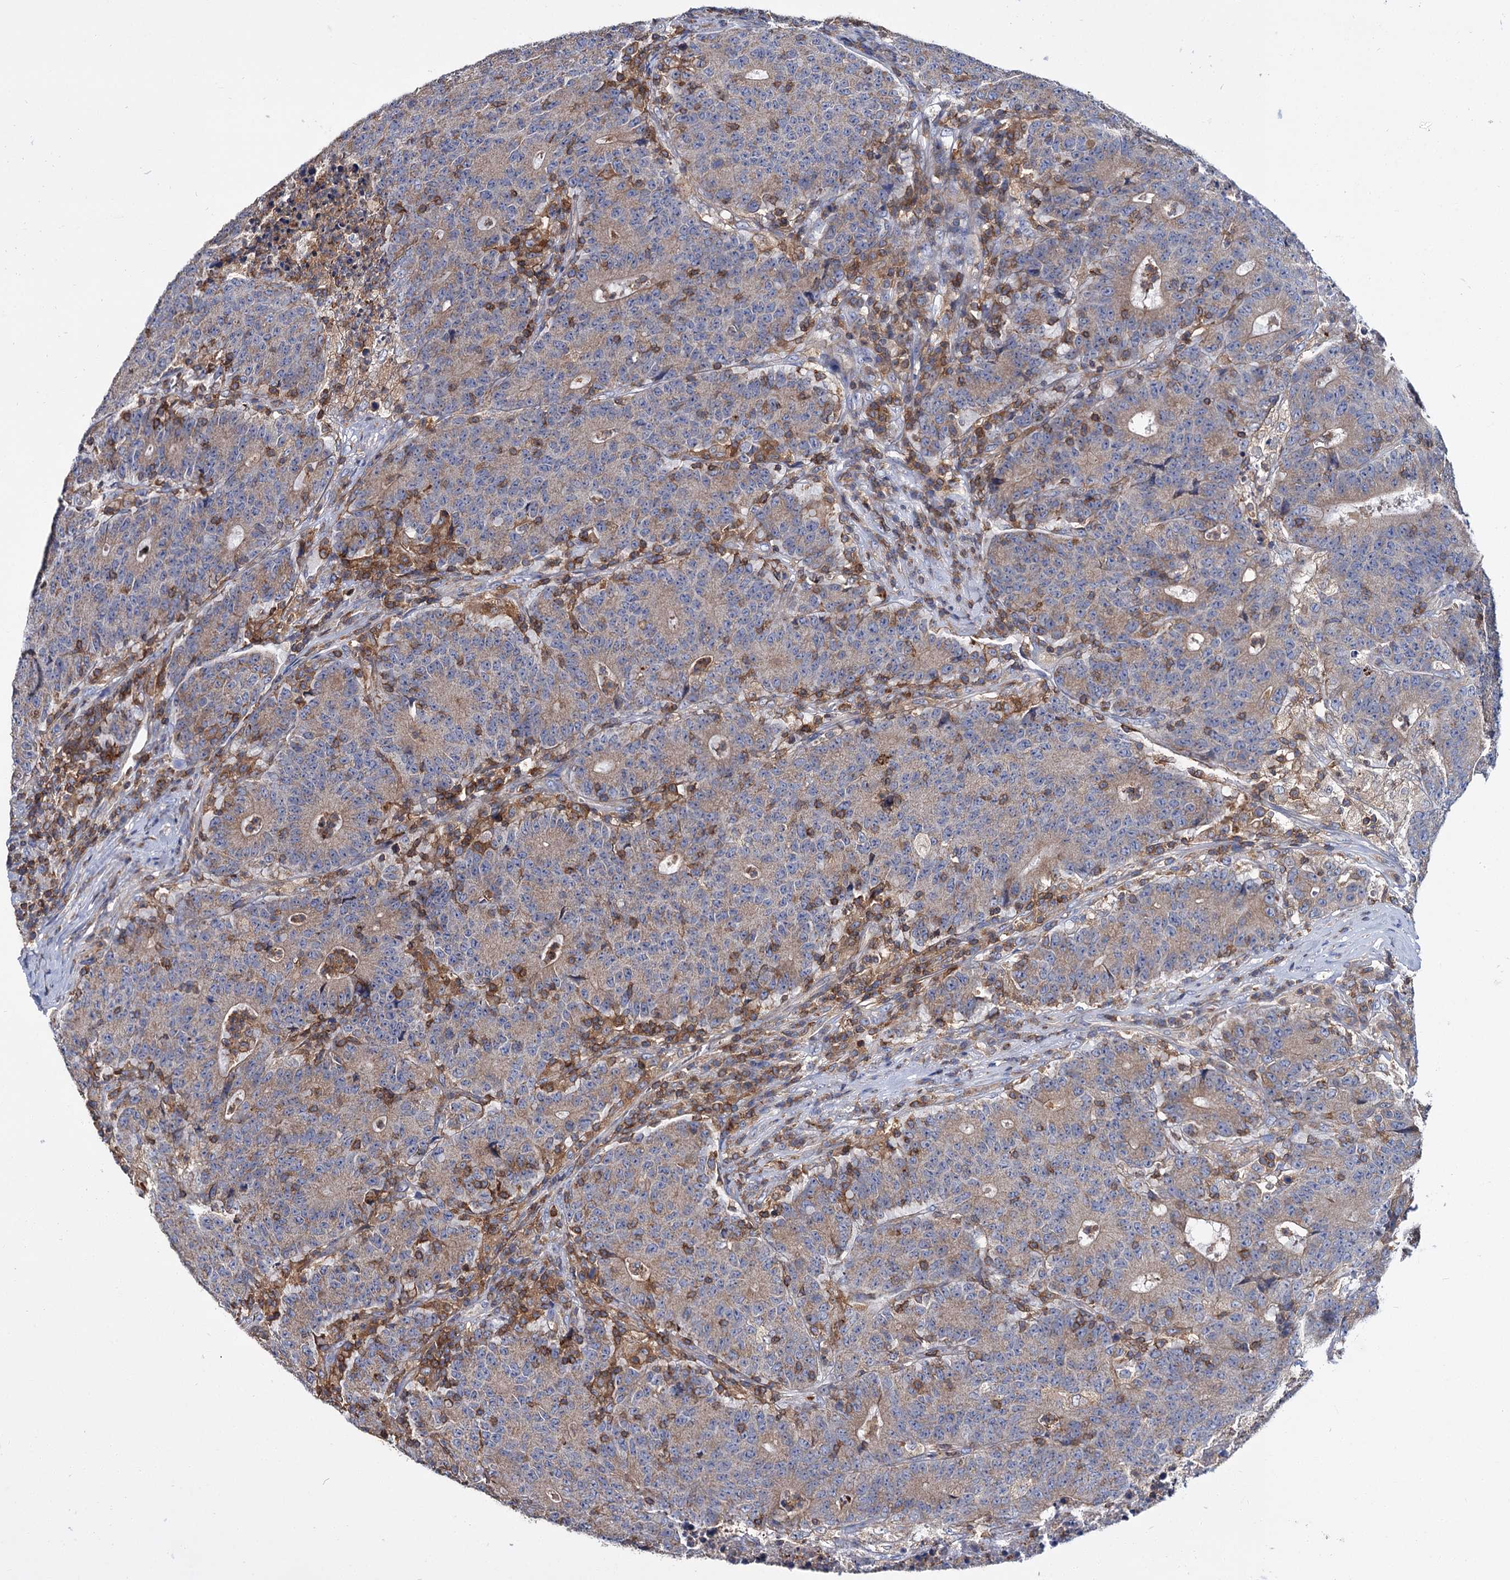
{"staining": {"intensity": "moderate", "quantity": ">75%", "location": "cytoplasmic/membranous"}, "tissue": "colorectal cancer", "cell_type": "Tumor cells", "image_type": "cancer", "snomed": [{"axis": "morphology", "description": "Adenocarcinoma, NOS"}, {"axis": "topography", "description": "Colon"}], "caption": "An immunohistochemistry photomicrograph of tumor tissue is shown. Protein staining in brown labels moderate cytoplasmic/membranous positivity in adenocarcinoma (colorectal) within tumor cells. (DAB IHC, brown staining for protein, blue staining for nuclei).", "gene": "UBASH3B", "patient": {"sex": "female", "age": 75}}